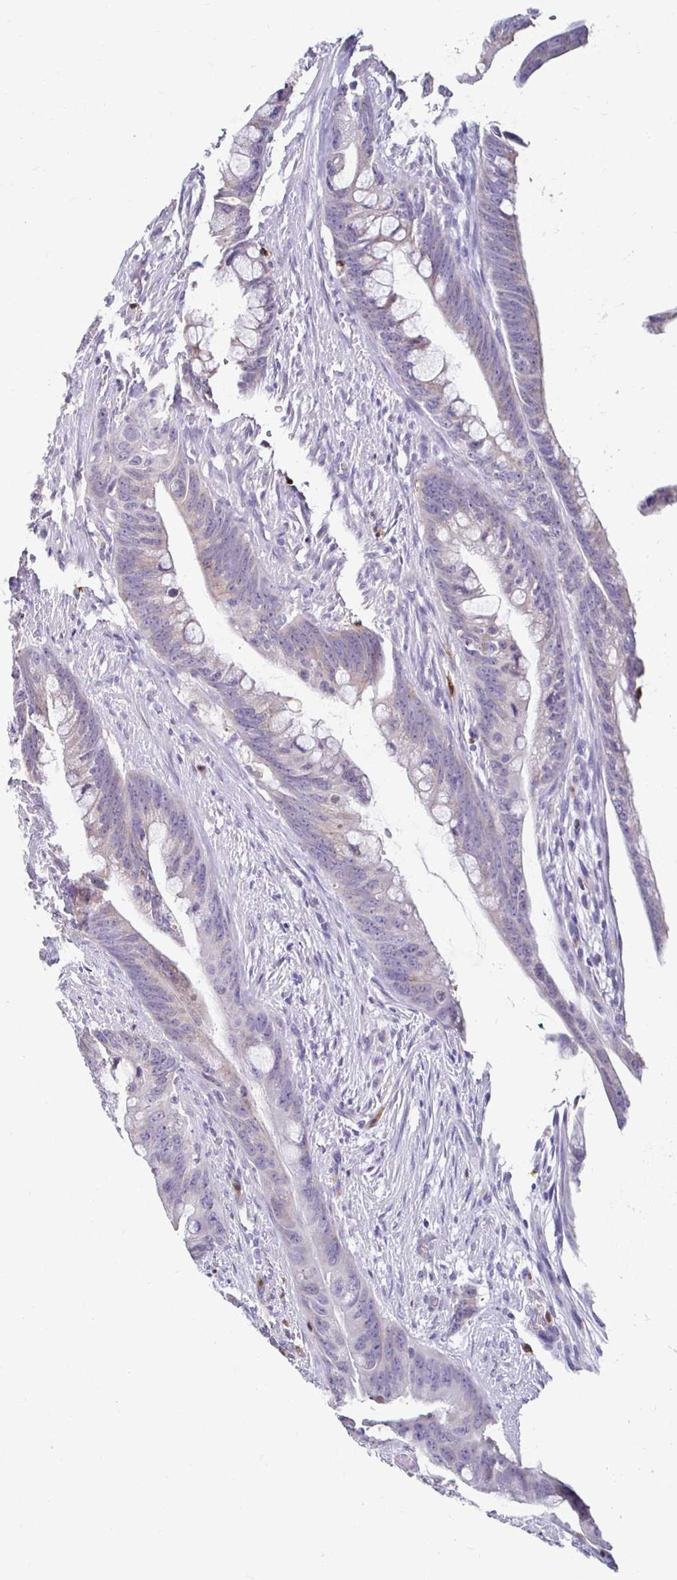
{"staining": {"intensity": "negative", "quantity": "none", "location": "none"}, "tissue": "colorectal cancer", "cell_type": "Tumor cells", "image_type": "cancer", "snomed": [{"axis": "morphology", "description": "Adenocarcinoma, NOS"}, {"axis": "topography", "description": "Colon"}], "caption": "Adenocarcinoma (colorectal) was stained to show a protein in brown. There is no significant staining in tumor cells. Nuclei are stained in blue.", "gene": "GK2", "patient": {"sex": "male", "age": 62}}